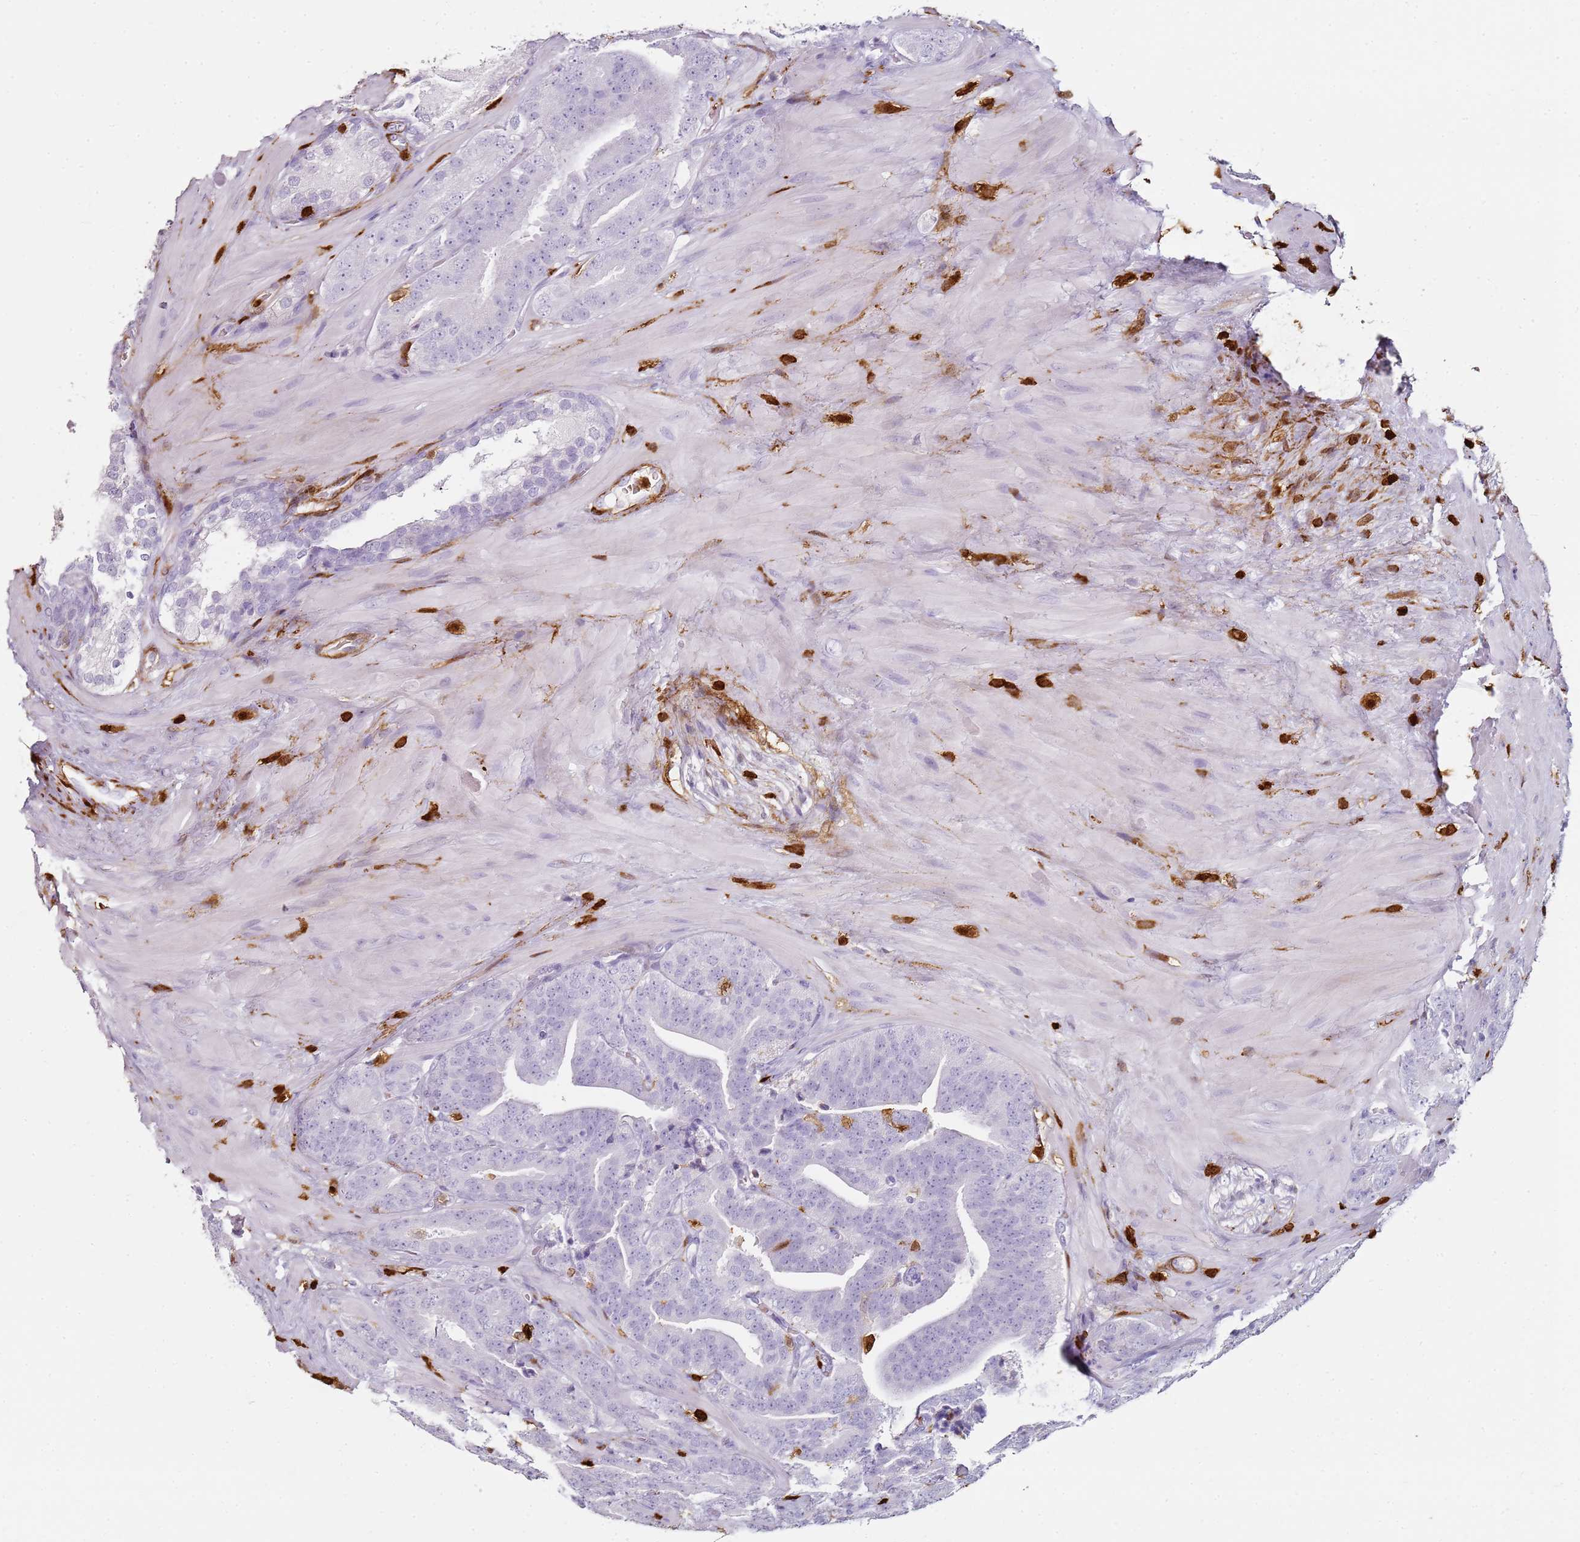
{"staining": {"intensity": "negative", "quantity": "none", "location": "none"}, "tissue": "prostate cancer", "cell_type": "Tumor cells", "image_type": "cancer", "snomed": [{"axis": "morphology", "description": "Adenocarcinoma, High grade"}, {"axis": "topography", "description": "Prostate"}], "caption": "An immunohistochemistry (IHC) image of high-grade adenocarcinoma (prostate) is shown. There is no staining in tumor cells of high-grade adenocarcinoma (prostate).", "gene": "S100A4", "patient": {"sex": "male", "age": 63}}